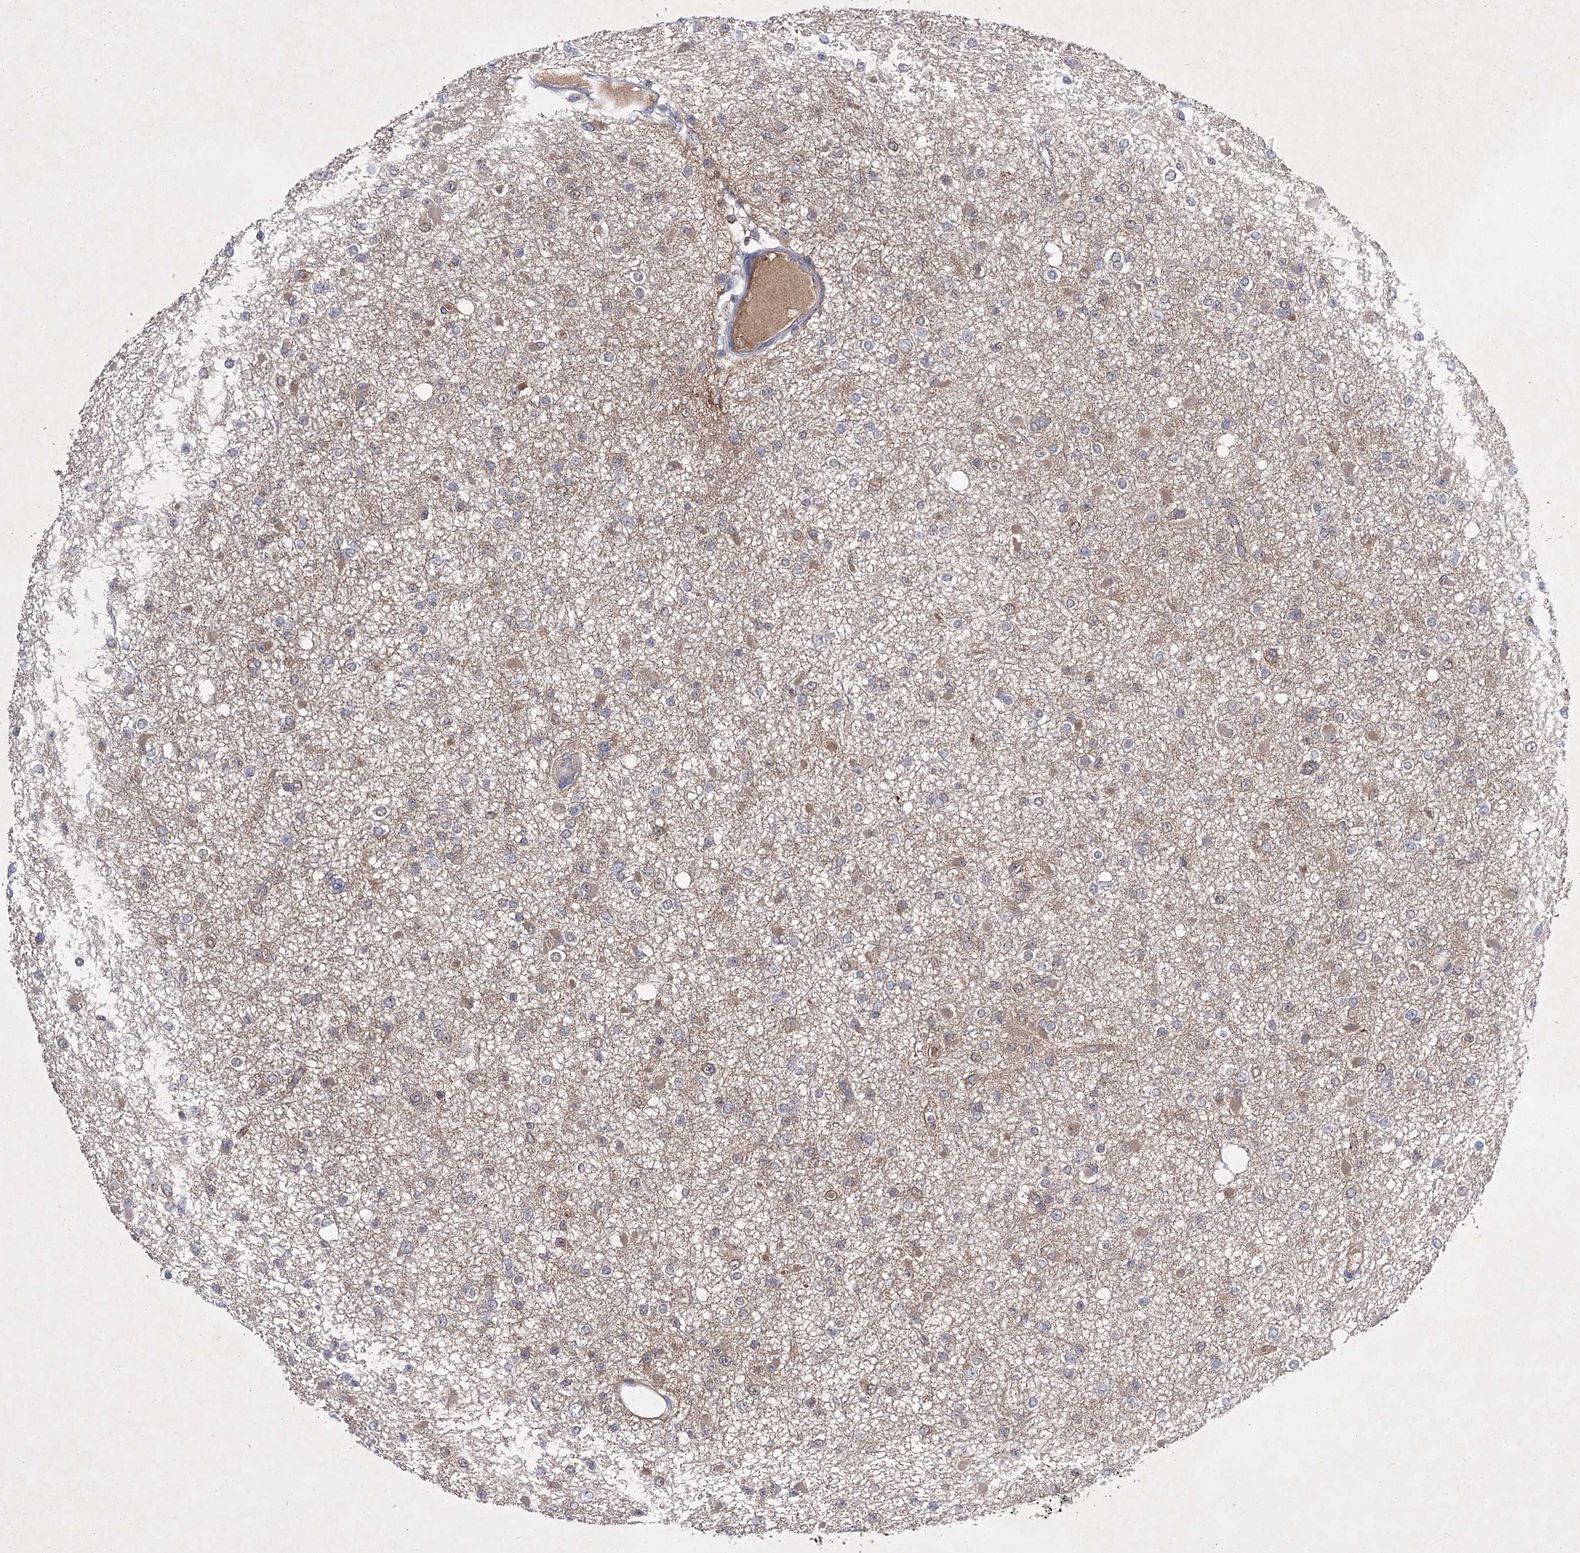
{"staining": {"intensity": "negative", "quantity": "none", "location": "none"}, "tissue": "glioma", "cell_type": "Tumor cells", "image_type": "cancer", "snomed": [{"axis": "morphology", "description": "Glioma, malignant, Low grade"}, {"axis": "topography", "description": "Brain"}], "caption": "Immunohistochemistry image of glioma stained for a protein (brown), which reveals no expression in tumor cells.", "gene": "BCR", "patient": {"sex": "female", "age": 22}}